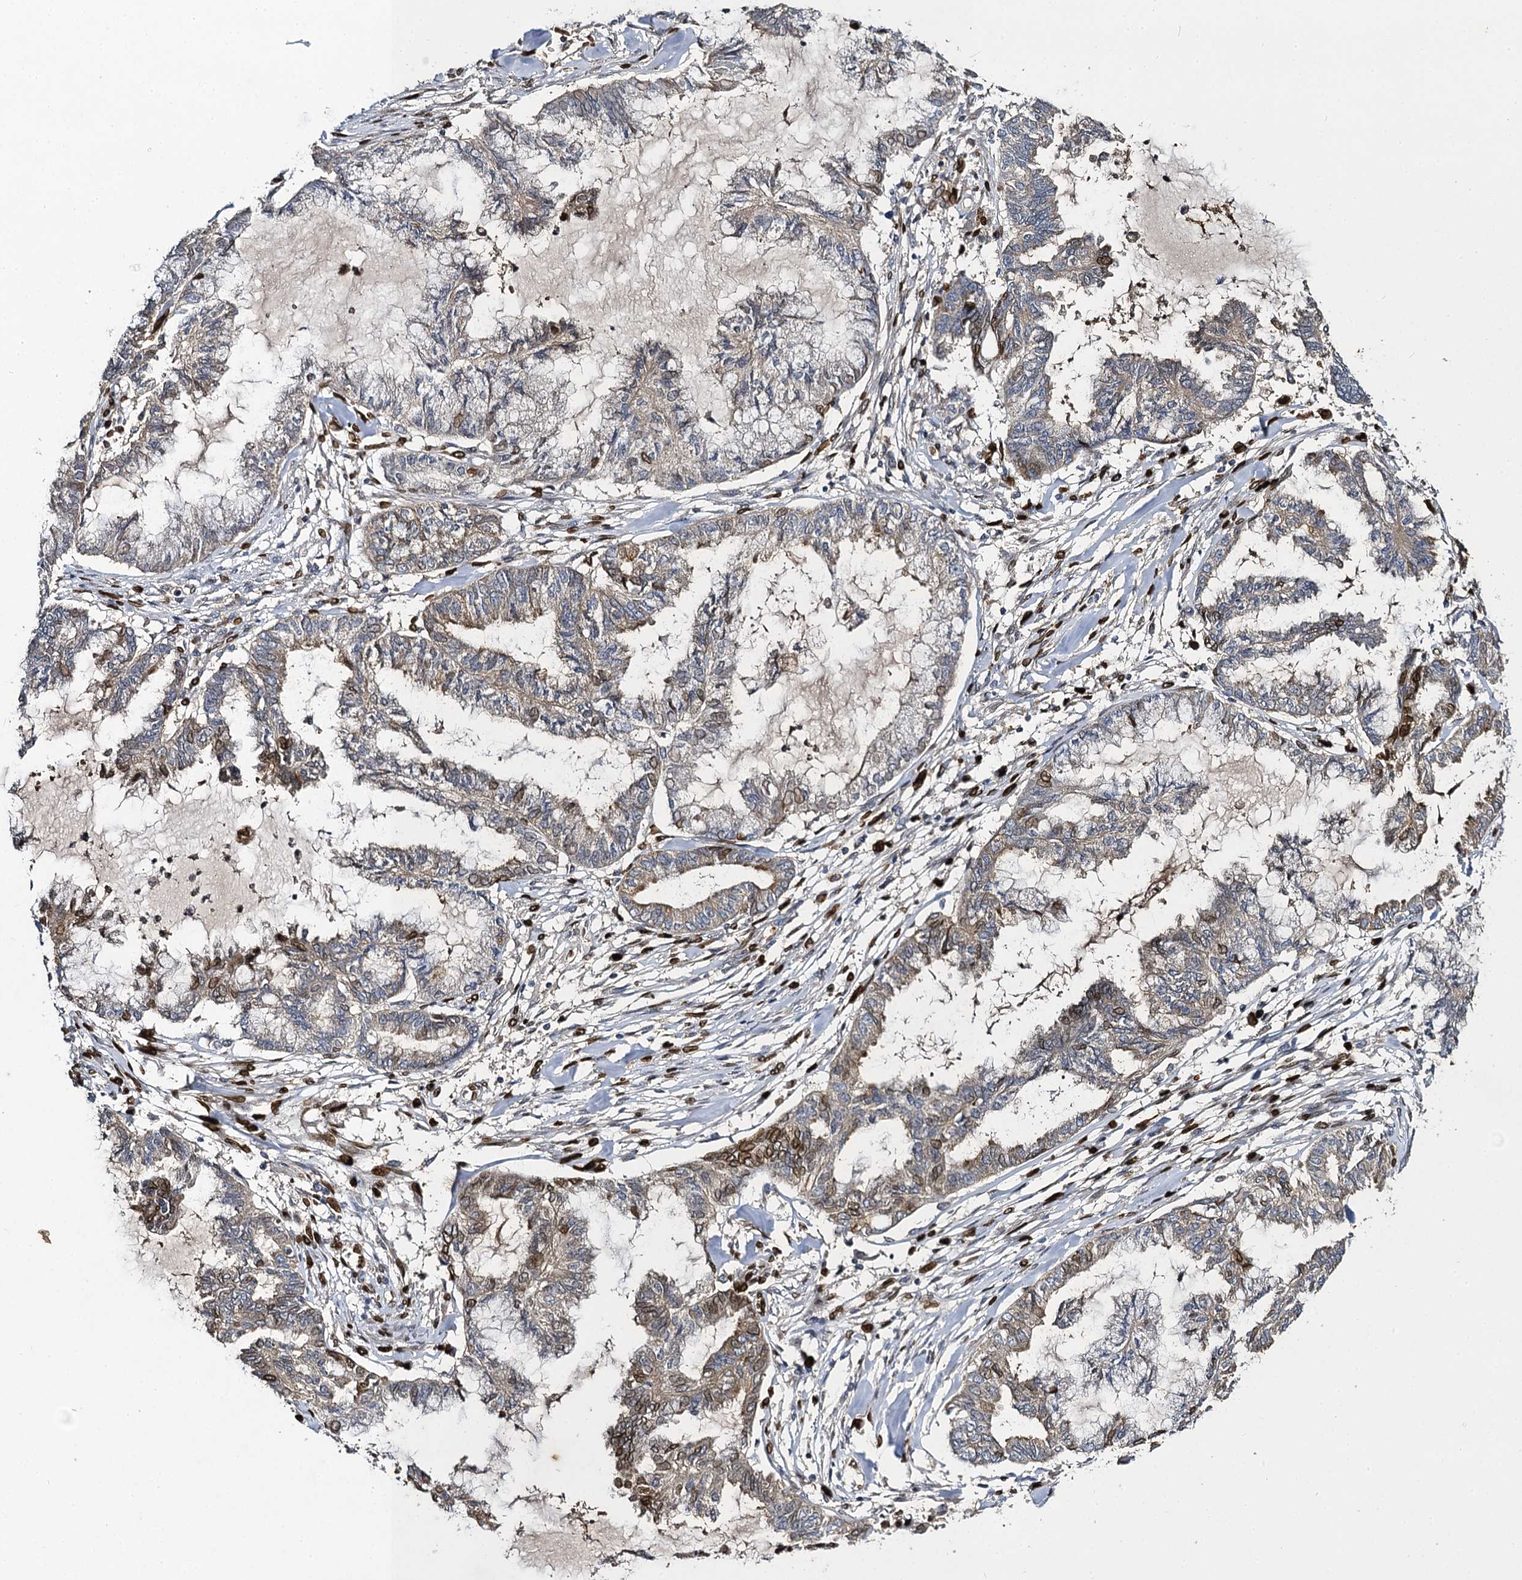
{"staining": {"intensity": "moderate", "quantity": "<25%", "location": "nuclear"}, "tissue": "endometrial cancer", "cell_type": "Tumor cells", "image_type": "cancer", "snomed": [{"axis": "morphology", "description": "Adenocarcinoma, NOS"}, {"axis": "topography", "description": "Endometrium"}], "caption": "Adenocarcinoma (endometrial) was stained to show a protein in brown. There is low levels of moderate nuclear expression in approximately <25% of tumor cells. (Brightfield microscopy of DAB IHC at high magnification).", "gene": "SLC11A2", "patient": {"sex": "female", "age": 86}}